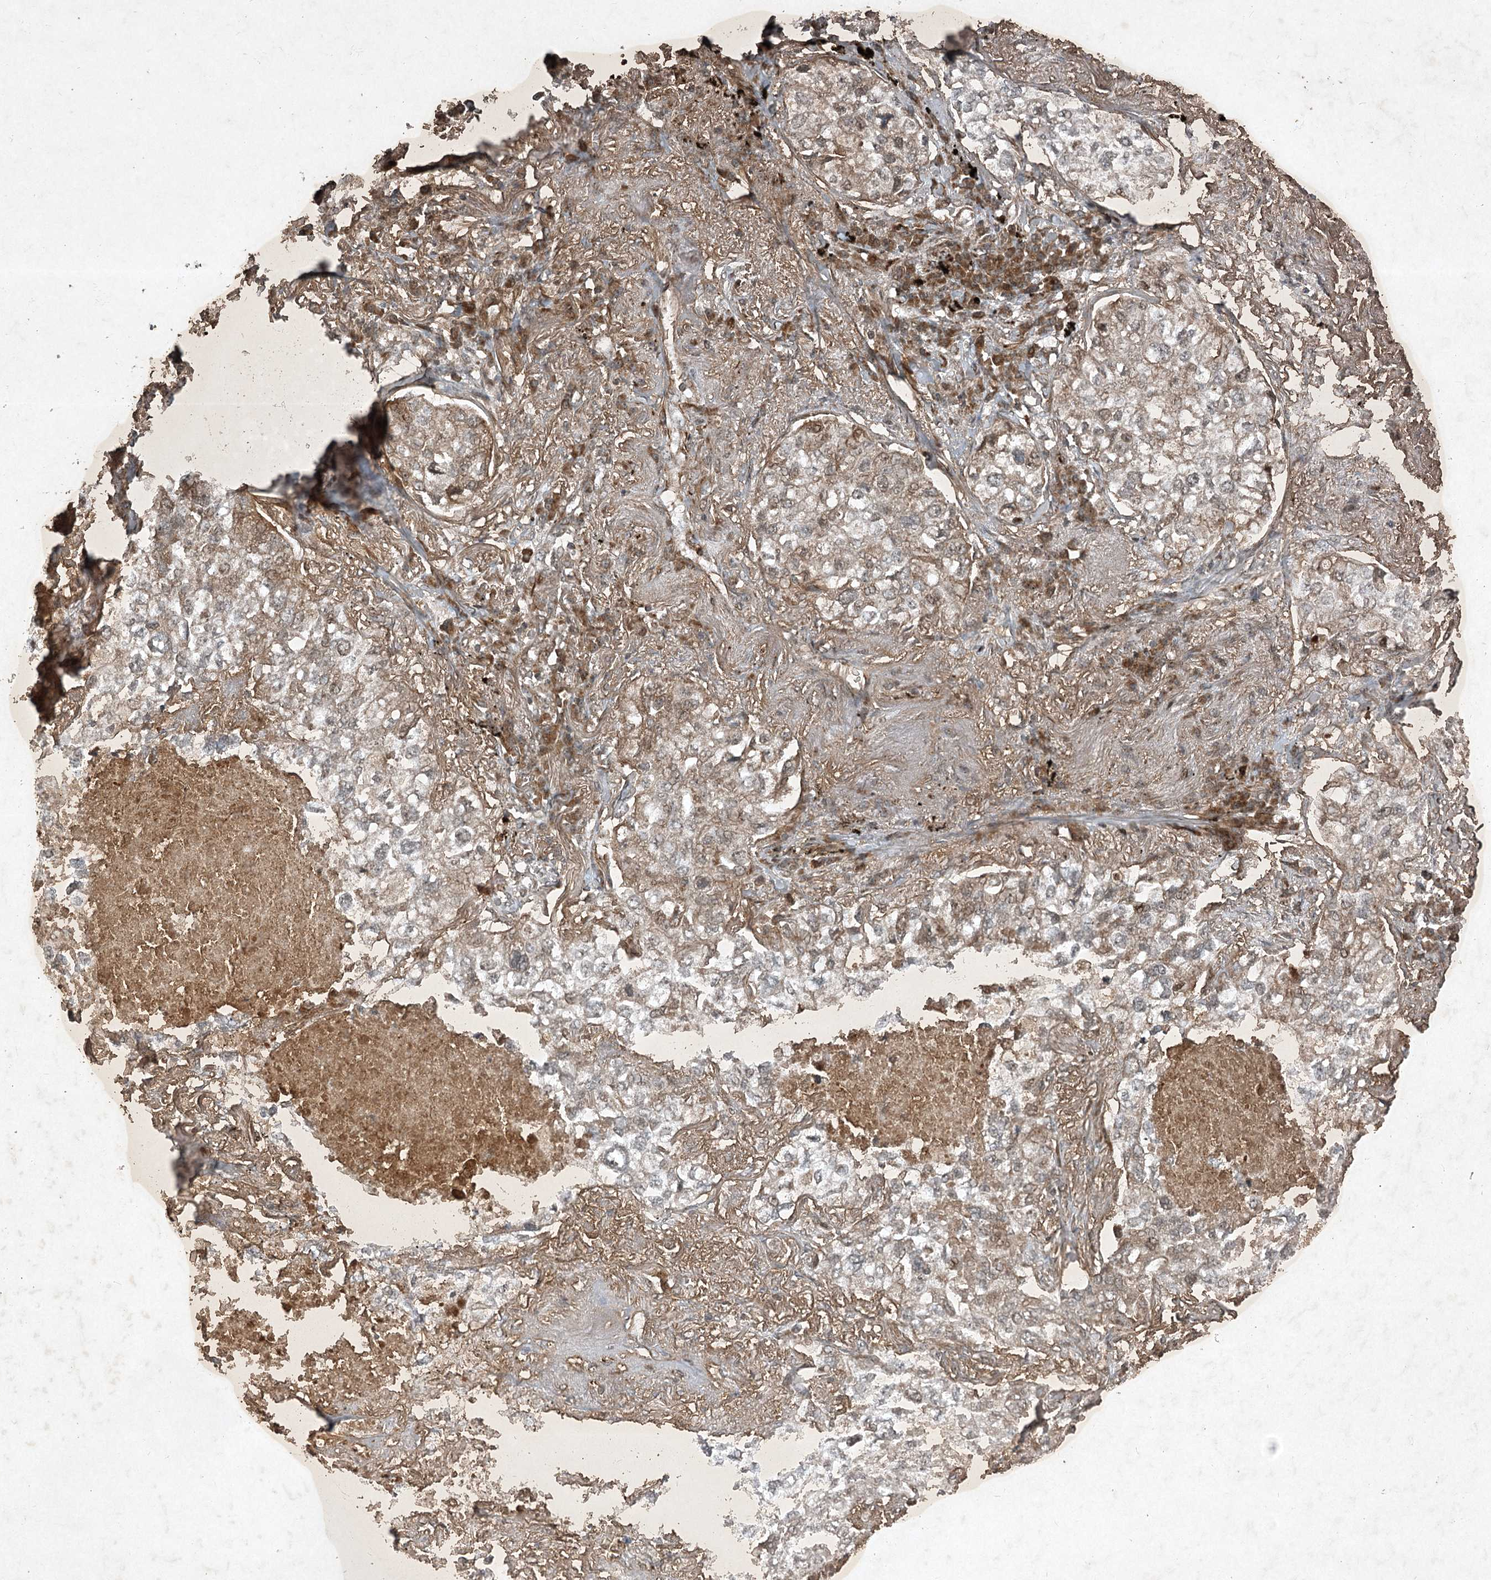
{"staining": {"intensity": "moderate", "quantity": "<25%", "location": "cytoplasmic/membranous,nuclear"}, "tissue": "lung cancer", "cell_type": "Tumor cells", "image_type": "cancer", "snomed": [{"axis": "morphology", "description": "Adenocarcinoma, NOS"}, {"axis": "topography", "description": "Lung"}], "caption": "Lung adenocarcinoma was stained to show a protein in brown. There is low levels of moderate cytoplasmic/membranous and nuclear staining in approximately <25% of tumor cells. (DAB (3,3'-diaminobenzidine) IHC, brown staining for protein, blue staining for nuclei).", "gene": "UNC93A", "patient": {"sex": "male", "age": 65}}